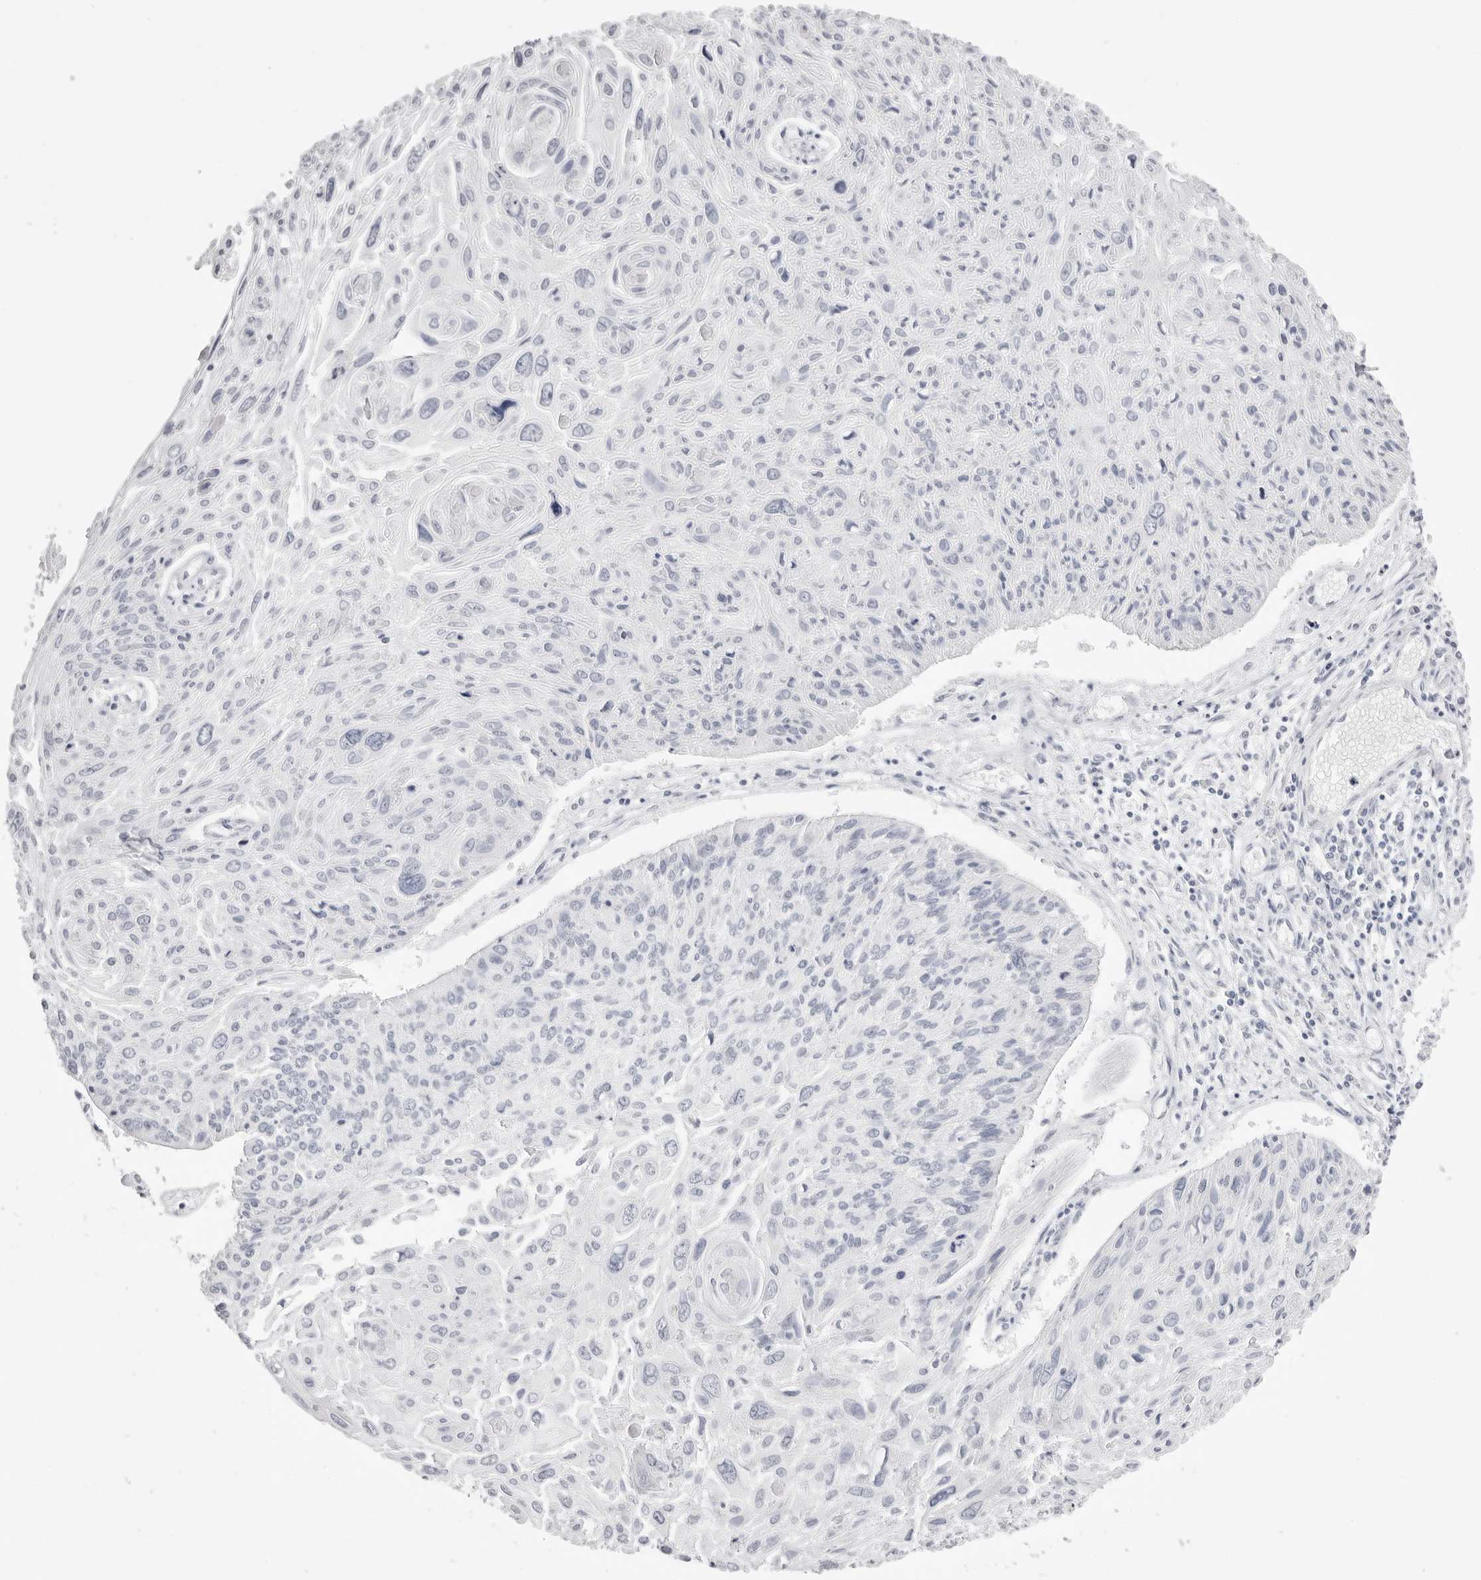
{"staining": {"intensity": "negative", "quantity": "none", "location": "none"}, "tissue": "cervical cancer", "cell_type": "Tumor cells", "image_type": "cancer", "snomed": [{"axis": "morphology", "description": "Squamous cell carcinoma, NOS"}, {"axis": "topography", "description": "Cervix"}], "caption": "The micrograph reveals no significant expression in tumor cells of cervical squamous cell carcinoma. (DAB (3,3'-diaminobenzidine) IHC visualized using brightfield microscopy, high magnification).", "gene": "RHO", "patient": {"sex": "female", "age": 51}}